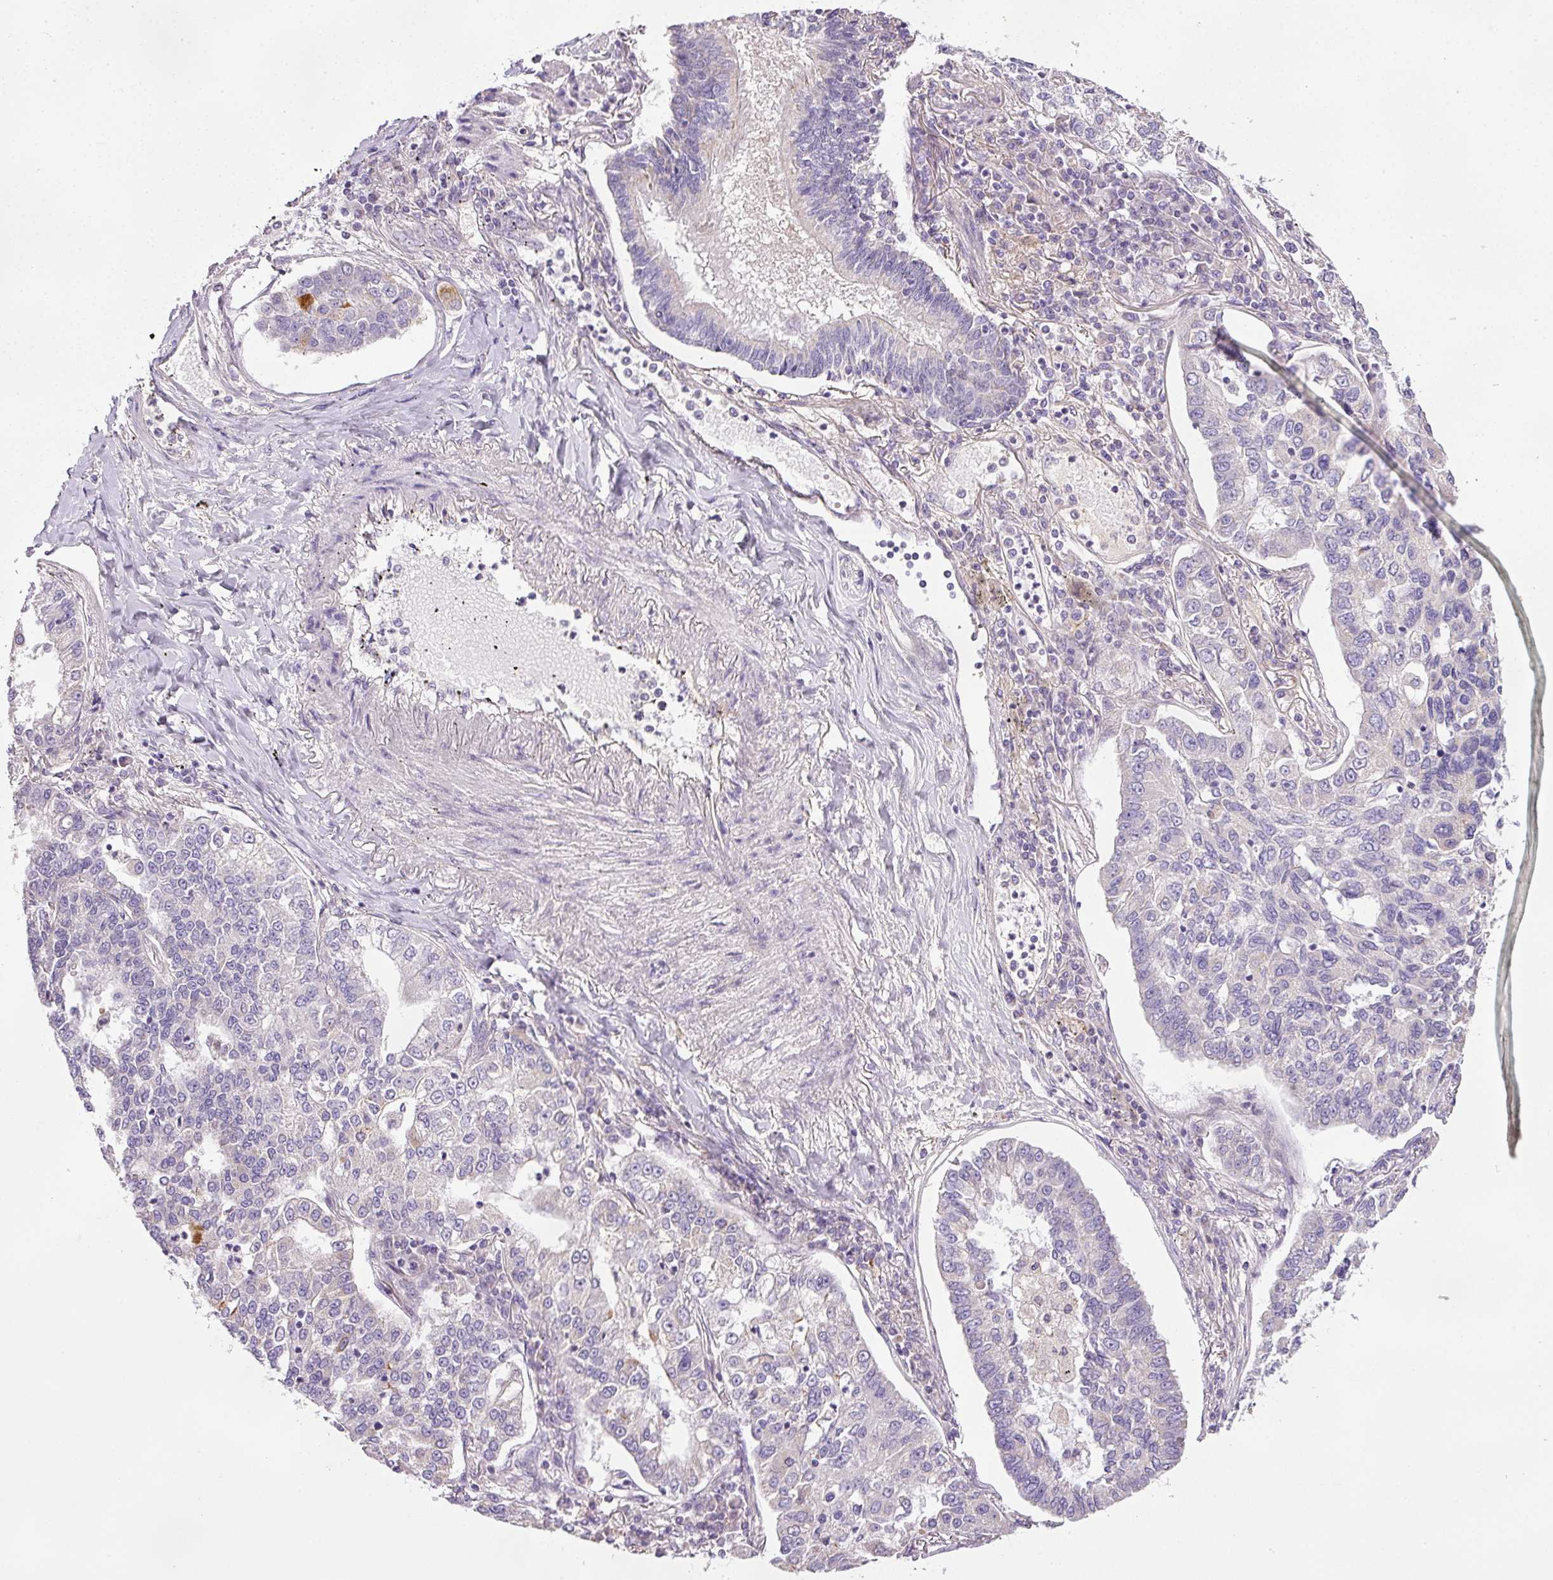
{"staining": {"intensity": "negative", "quantity": "none", "location": "none"}, "tissue": "lung cancer", "cell_type": "Tumor cells", "image_type": "cancer", "snomed": [{"axis": "morphology", "description": "Adenocarcinoma, NOS"}, {"axis": "topography", "description": "Lung"}], "caption": "There is no significant expression in tumor cells of lung cancer (adenocarcinoma). (DAB IHC with hematoxylin counter stain).", "gene": "KPNA5", "patient": {"sex": "male", "age": 49}}